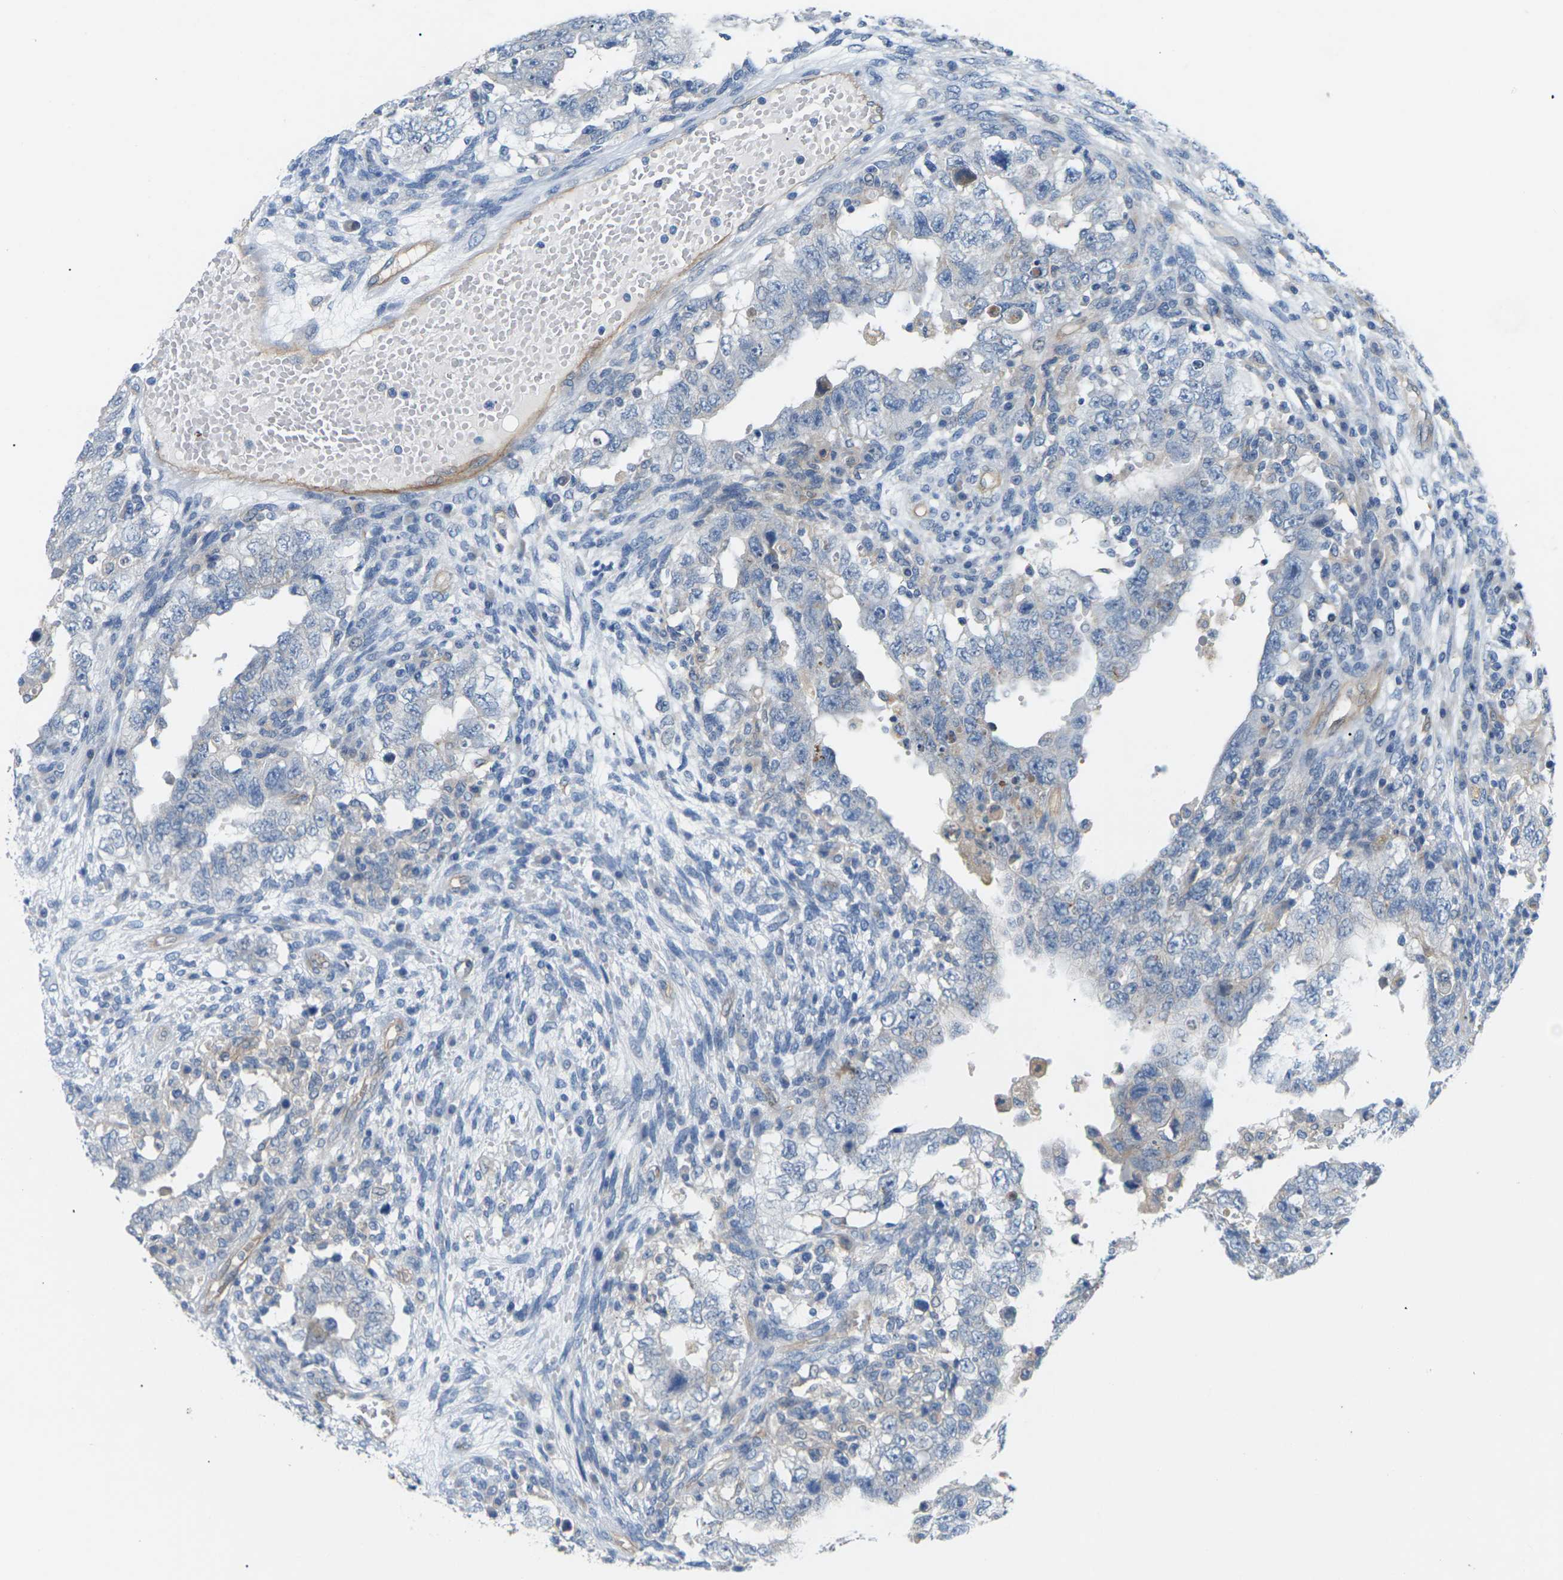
{"staining": {"intensity": "negative", "quantity": "none", "location": "none"}, "tissue": "testis cancer", "cell_type": "Tumor cells", "image_type": "cancer", "snomed": [{"axis": "morphology", "description": "Carcinoma, Embryonal, NOS"}, {"axis": "topography", "description": "Testis"}], "caption": "Photomicrograph shows no significant protein staining in tumor cells of testis embryonal carcinoma.", "gene": "ITGA5", "patient": {"sex": "male", "age": 26}}